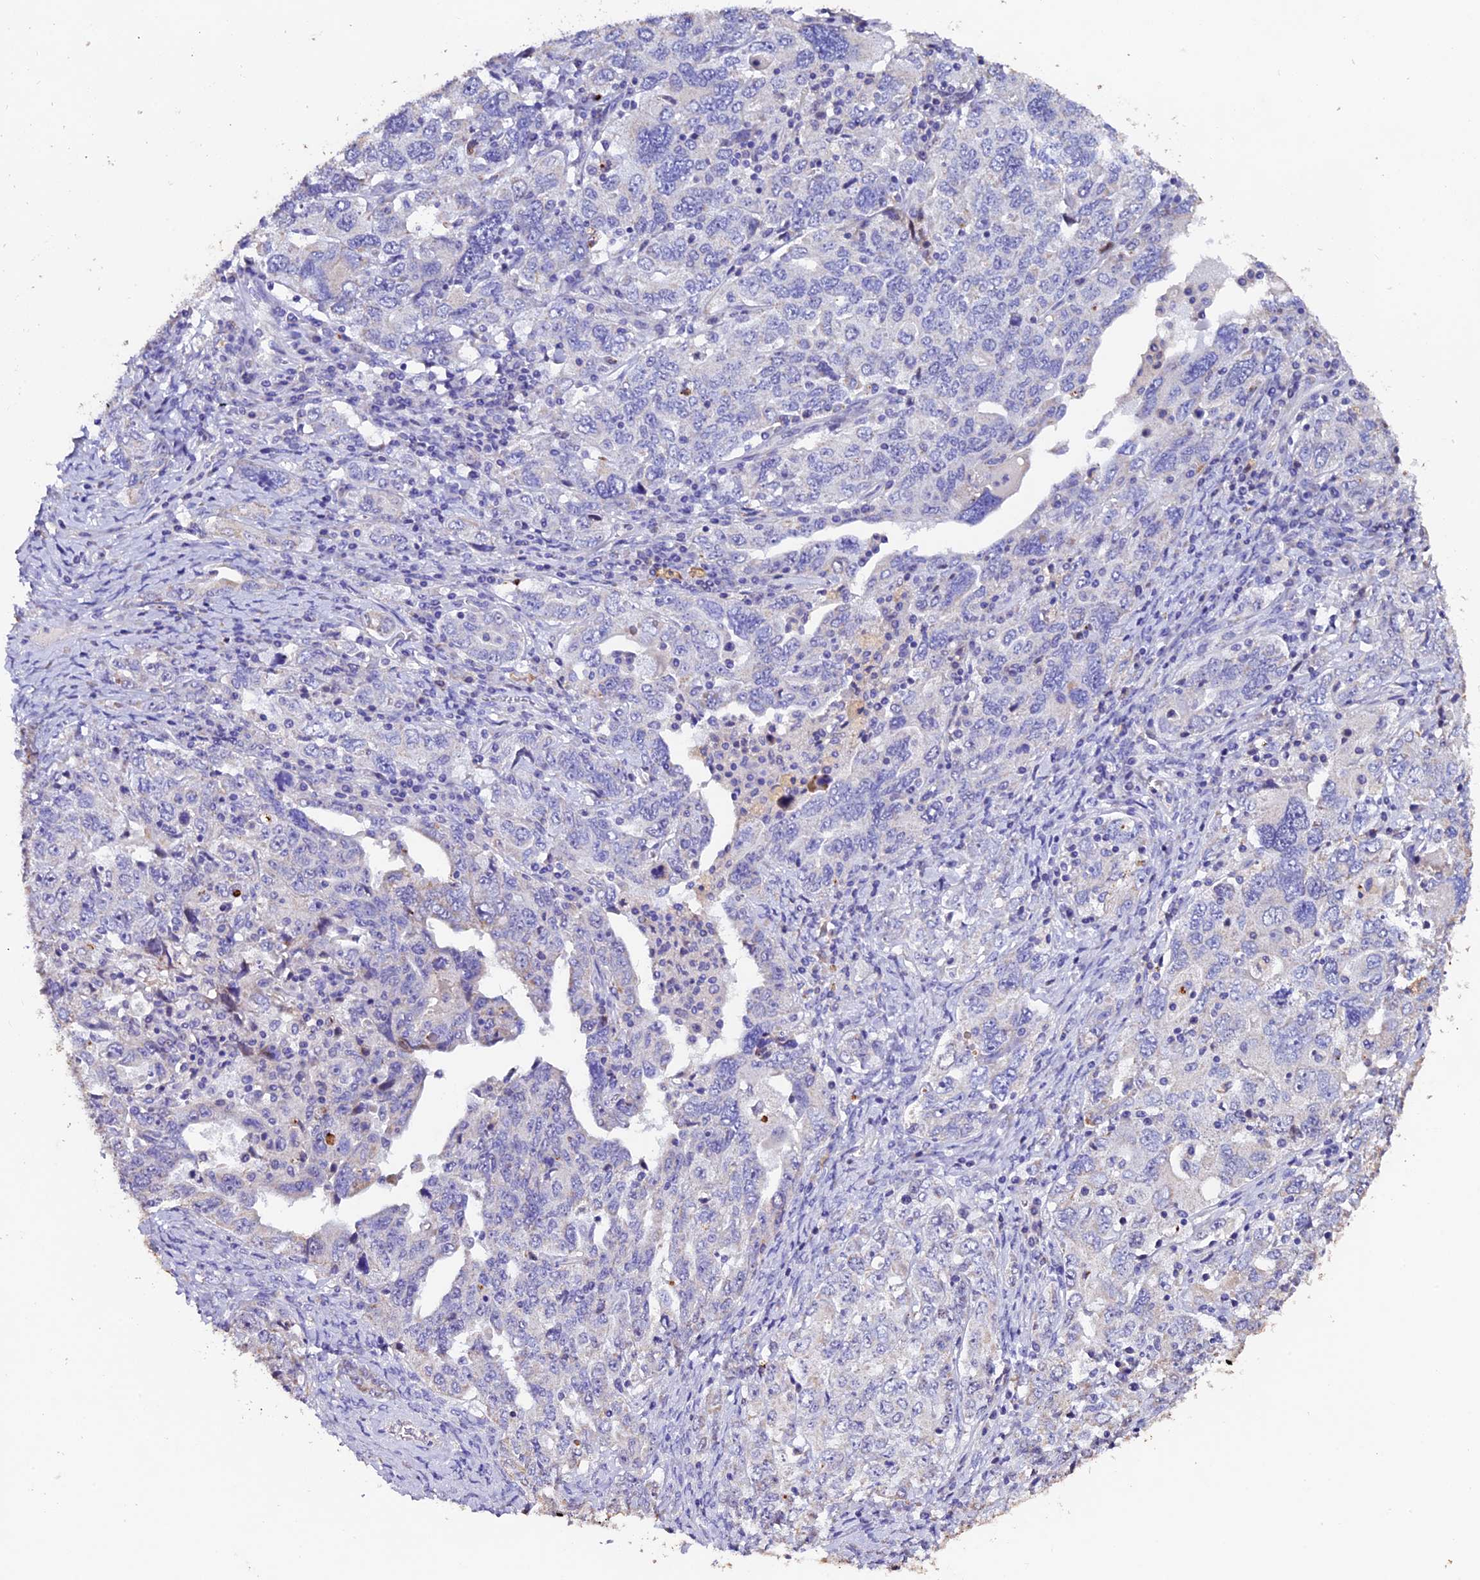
{"staining": {"intensity": "negative", "quantity": "none", "location": "none"}, "tissue": "ovarian cancer", "cell_type": "Tumor cells", "image_type": "cancer", "snomed": [{"axis": "morphology", "description": "Carcinoma, endometroid"}, {"axis": "topography", "description": "Ovary"}], "caption": "An IHC histopathology image of ovarian cancer is shown. There is no staining in tumor cells of ovarian cancer.", "gene": "FBXW9", "patient": {"sex": "female", "age": 62}}